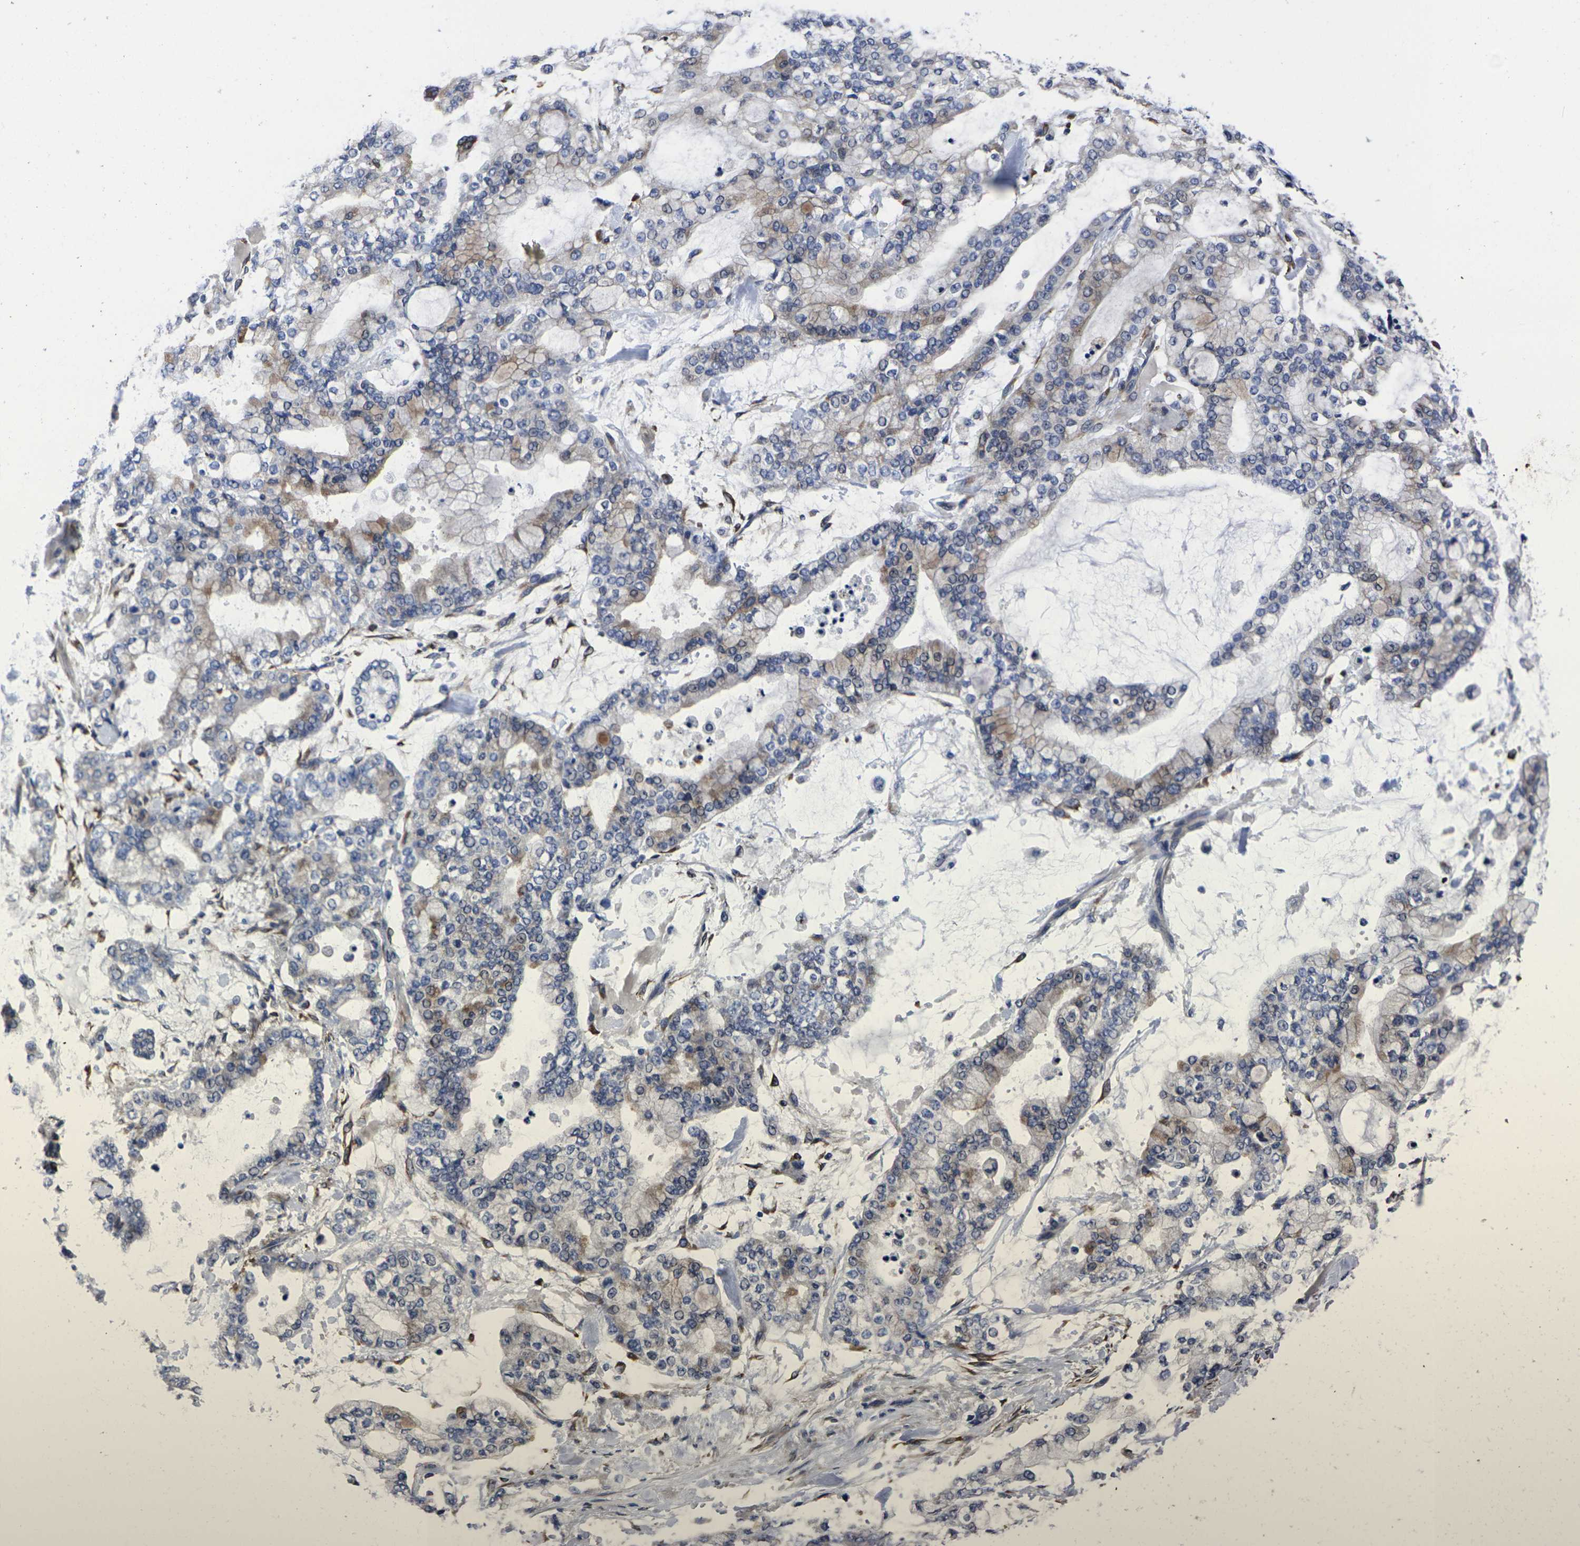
{"staining": {"intensity": "weak", "quantity": "<25%", "location": "cytoplasmic/membranous"}, "tissue": "stomach cancer", "cell_type": "Tumor cells", "image_type": "cancer", "snomed": [{"axis": "morphology", "description": "Normal tissue, NOS"}, {"axis": "morphology", "description": "Adenocarcinoma, NOS"}, {"axis": "topography", "description": "Stomach, upper"}, {"axis": "topography", "description": "Stomach"}], "caption": "The image shows no staining of tumor cells in stomach cancer. (DAB (3,3'-diaminobenzidine) immunohistochemistry, high magnification).", "gene": "CYP2C8", "patient": {"sex": "male", "age": 76}}